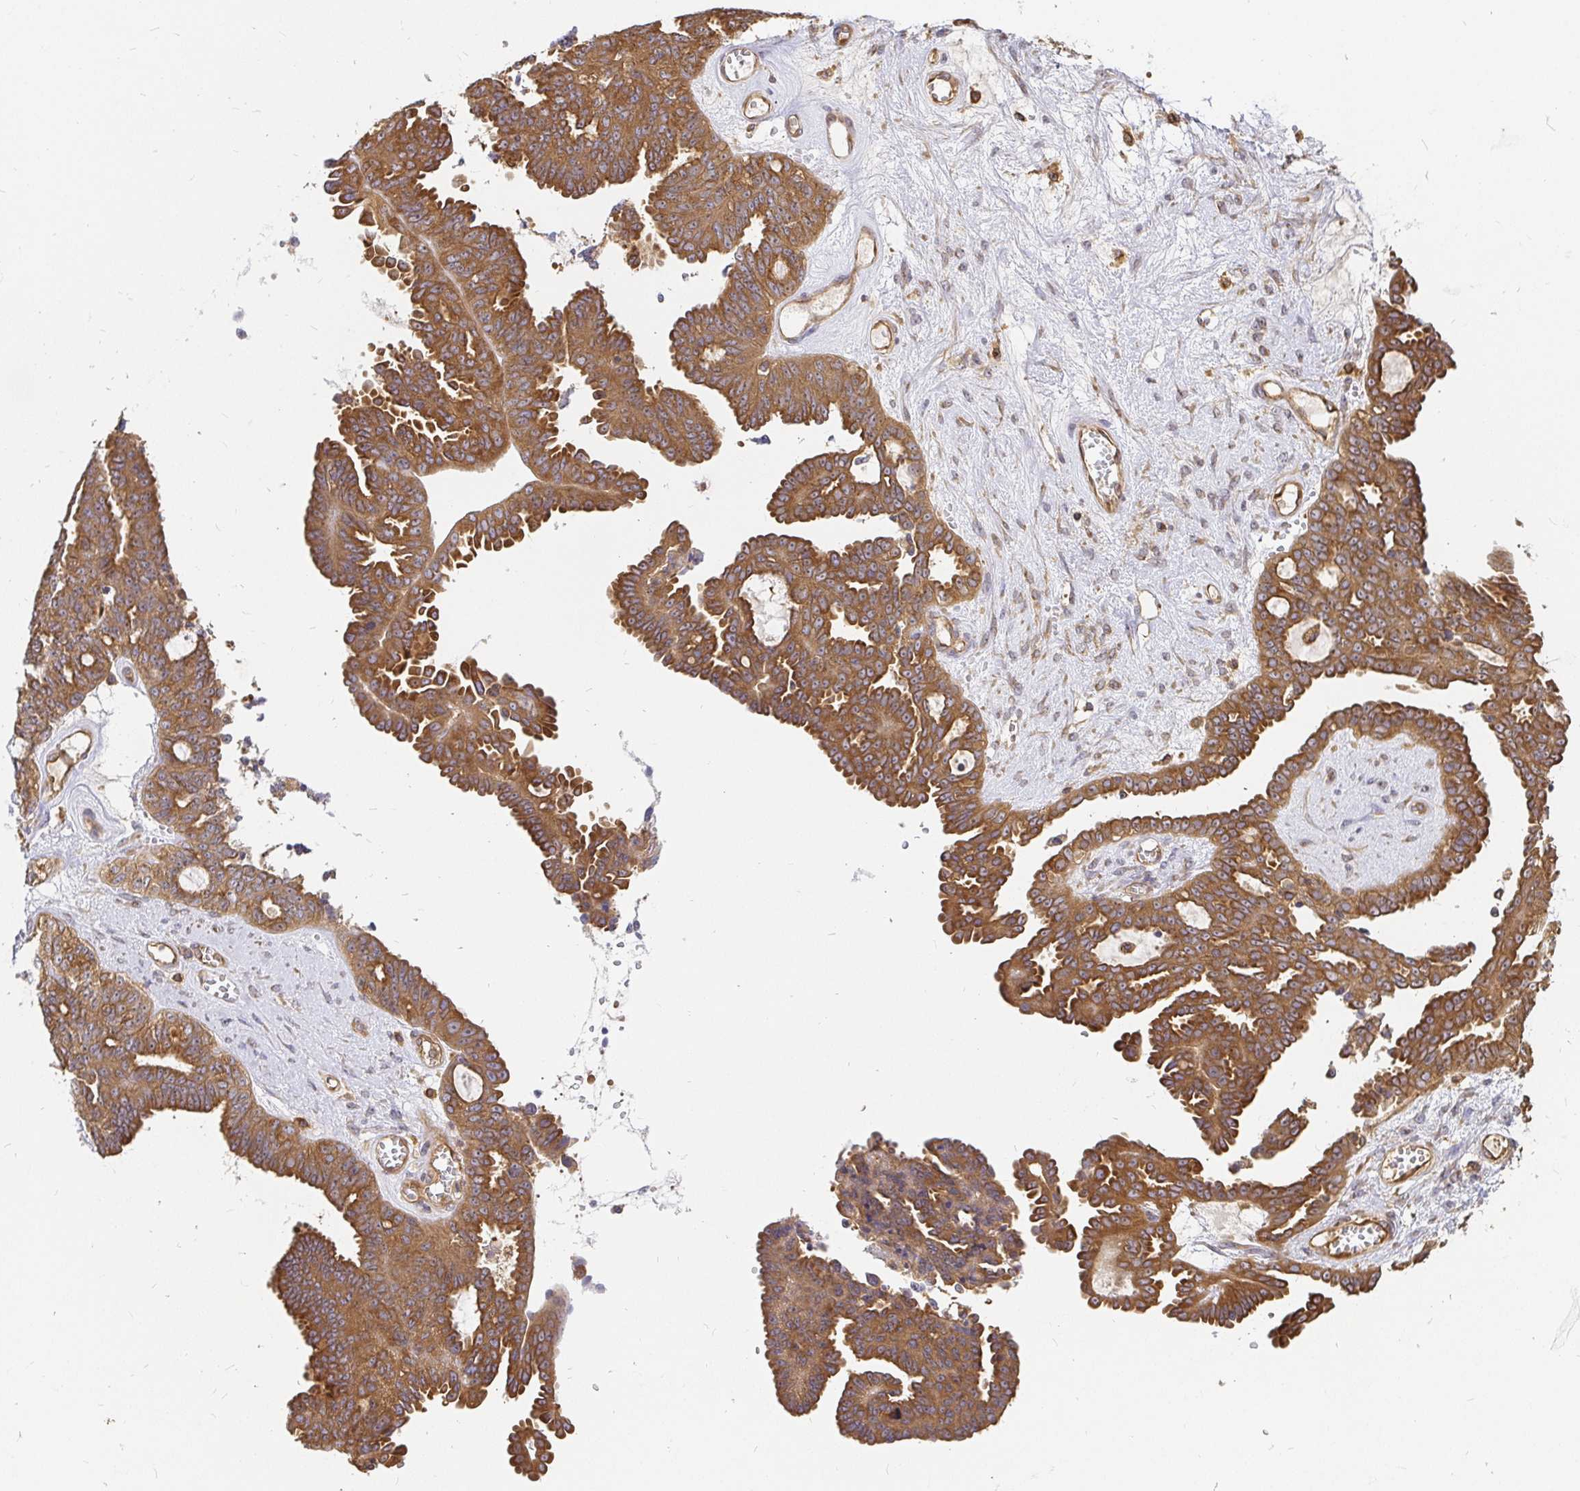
{"staining": {"intensity": "moderate", "quantity": ">75%", "location": "cytoplasmic/membranous"}, "tissue": "ovarian cancer", "cell_type": "Tumor cells", "image_type": "cancer", "snomed": [{"axis": "morphology", "description": "Cystadenocarcinoma, serous, NOS"}, {"axis": "topography", "description": "Ovary"}], "caption": "Ovarian cancer was stained to show a protein in brown. There is medium levels of moderate cytoplasmic/membranous expression in about >75% of tumor cells. The staining is performed using DAB brown chromogen to label protein expression. The nuclei are counter-stained blue using hematoxylin.", "gene": "KIF5B", "patient": {"sex": "female", "age": 71}}